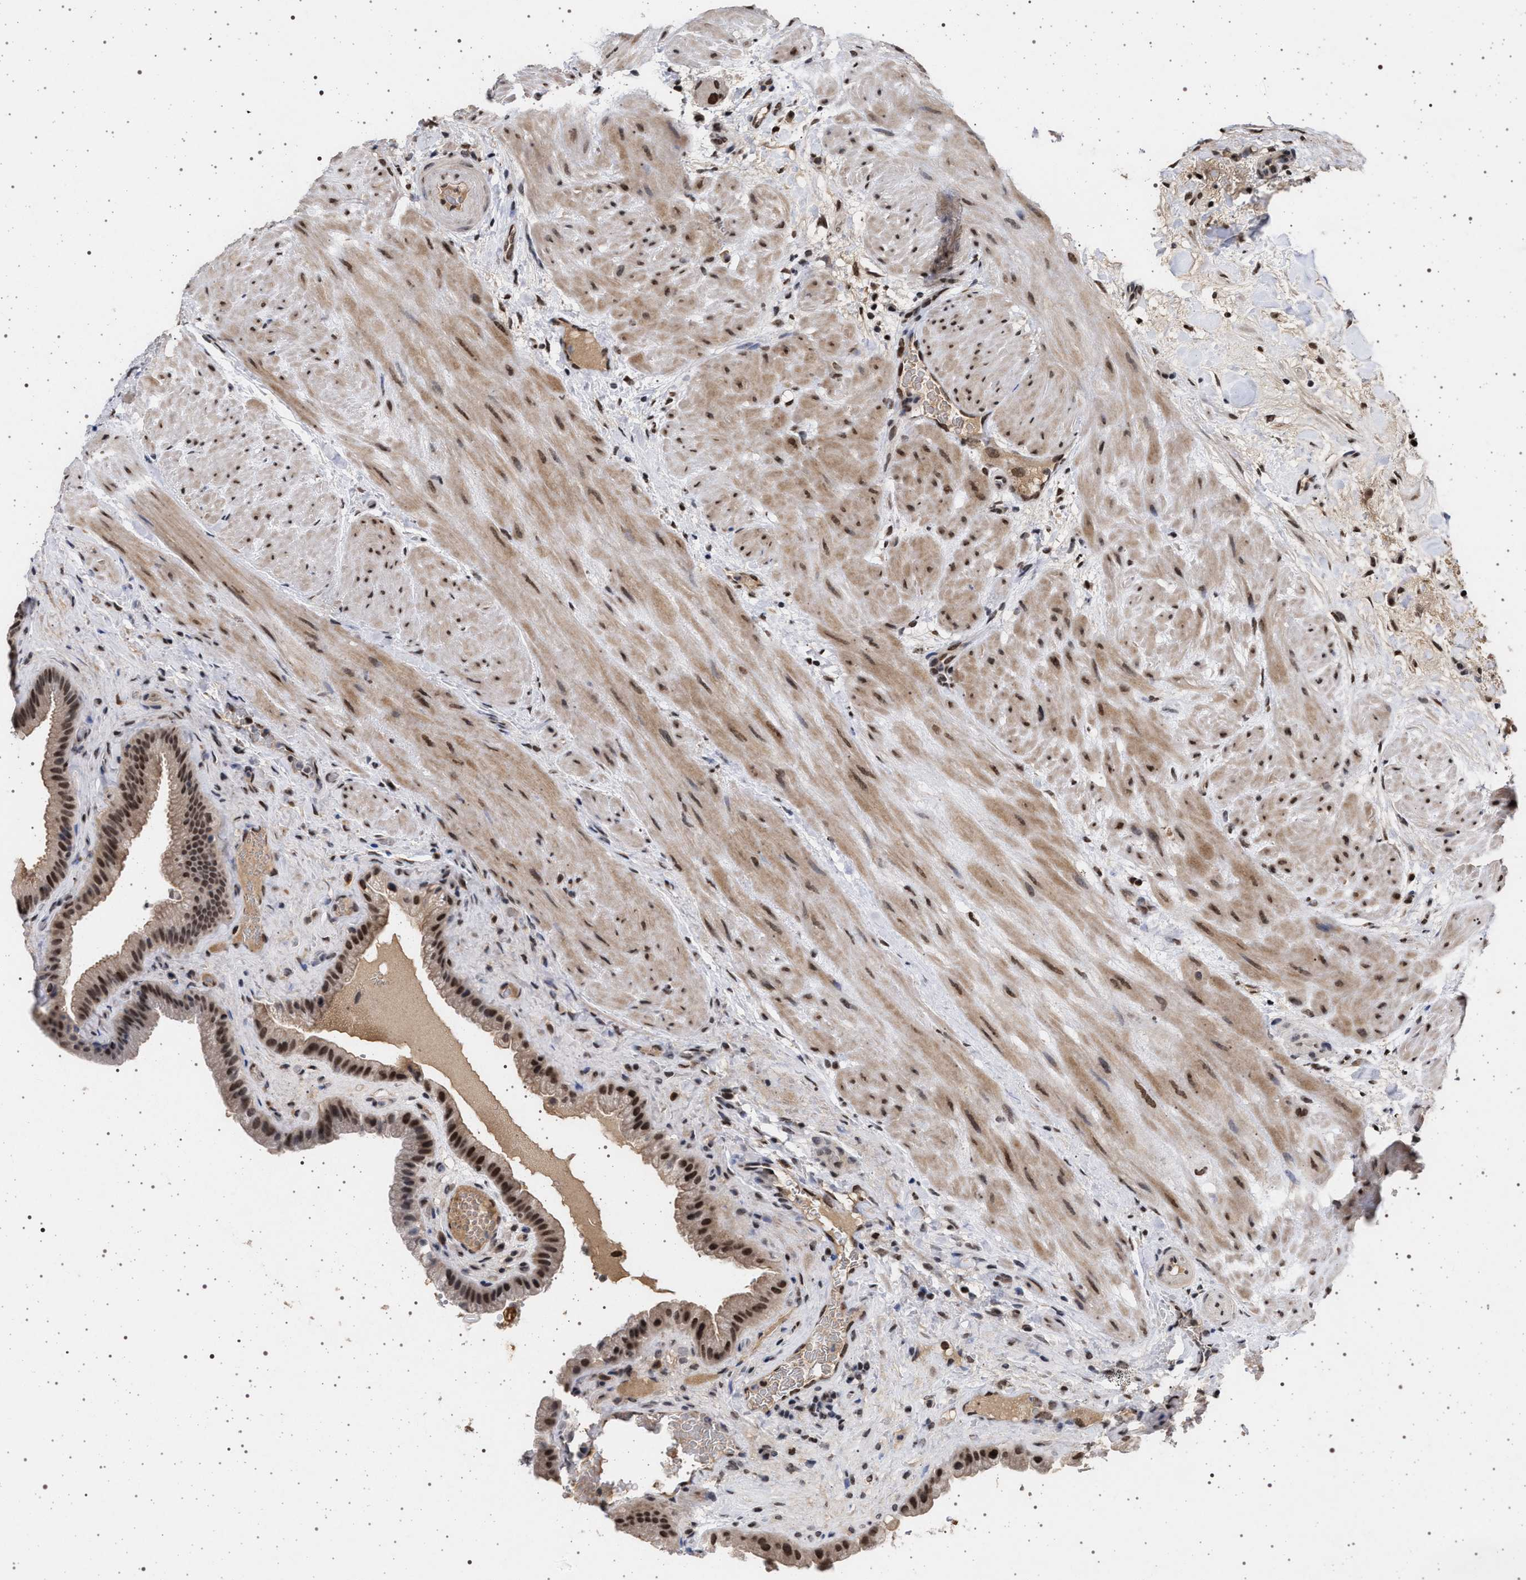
{"staining": {"intensity": "strong", "quantity": ">75%", "location": "nuclear"}, "tissue": "gallbladder", "cell_type": "Glandular cells", "image_type": "normal", "snomed": [{"axis": "morphology", "description": "Normal tissue, NOS"}, {"axis": "topography", "description": "Gallbladder"}], "caption": "An immunohistochemistry micrograph of unremarkable tissue is shown. Protein staining in brown shows strong nuclear positivity in gallbladder within glandular cells. (DAB (3,3'-diaminobenzidine) IHC, brown staining for protein, blue staining for nuclei).", "gene": "PHF12", "patient": {"sex": "male", "age": 49}}